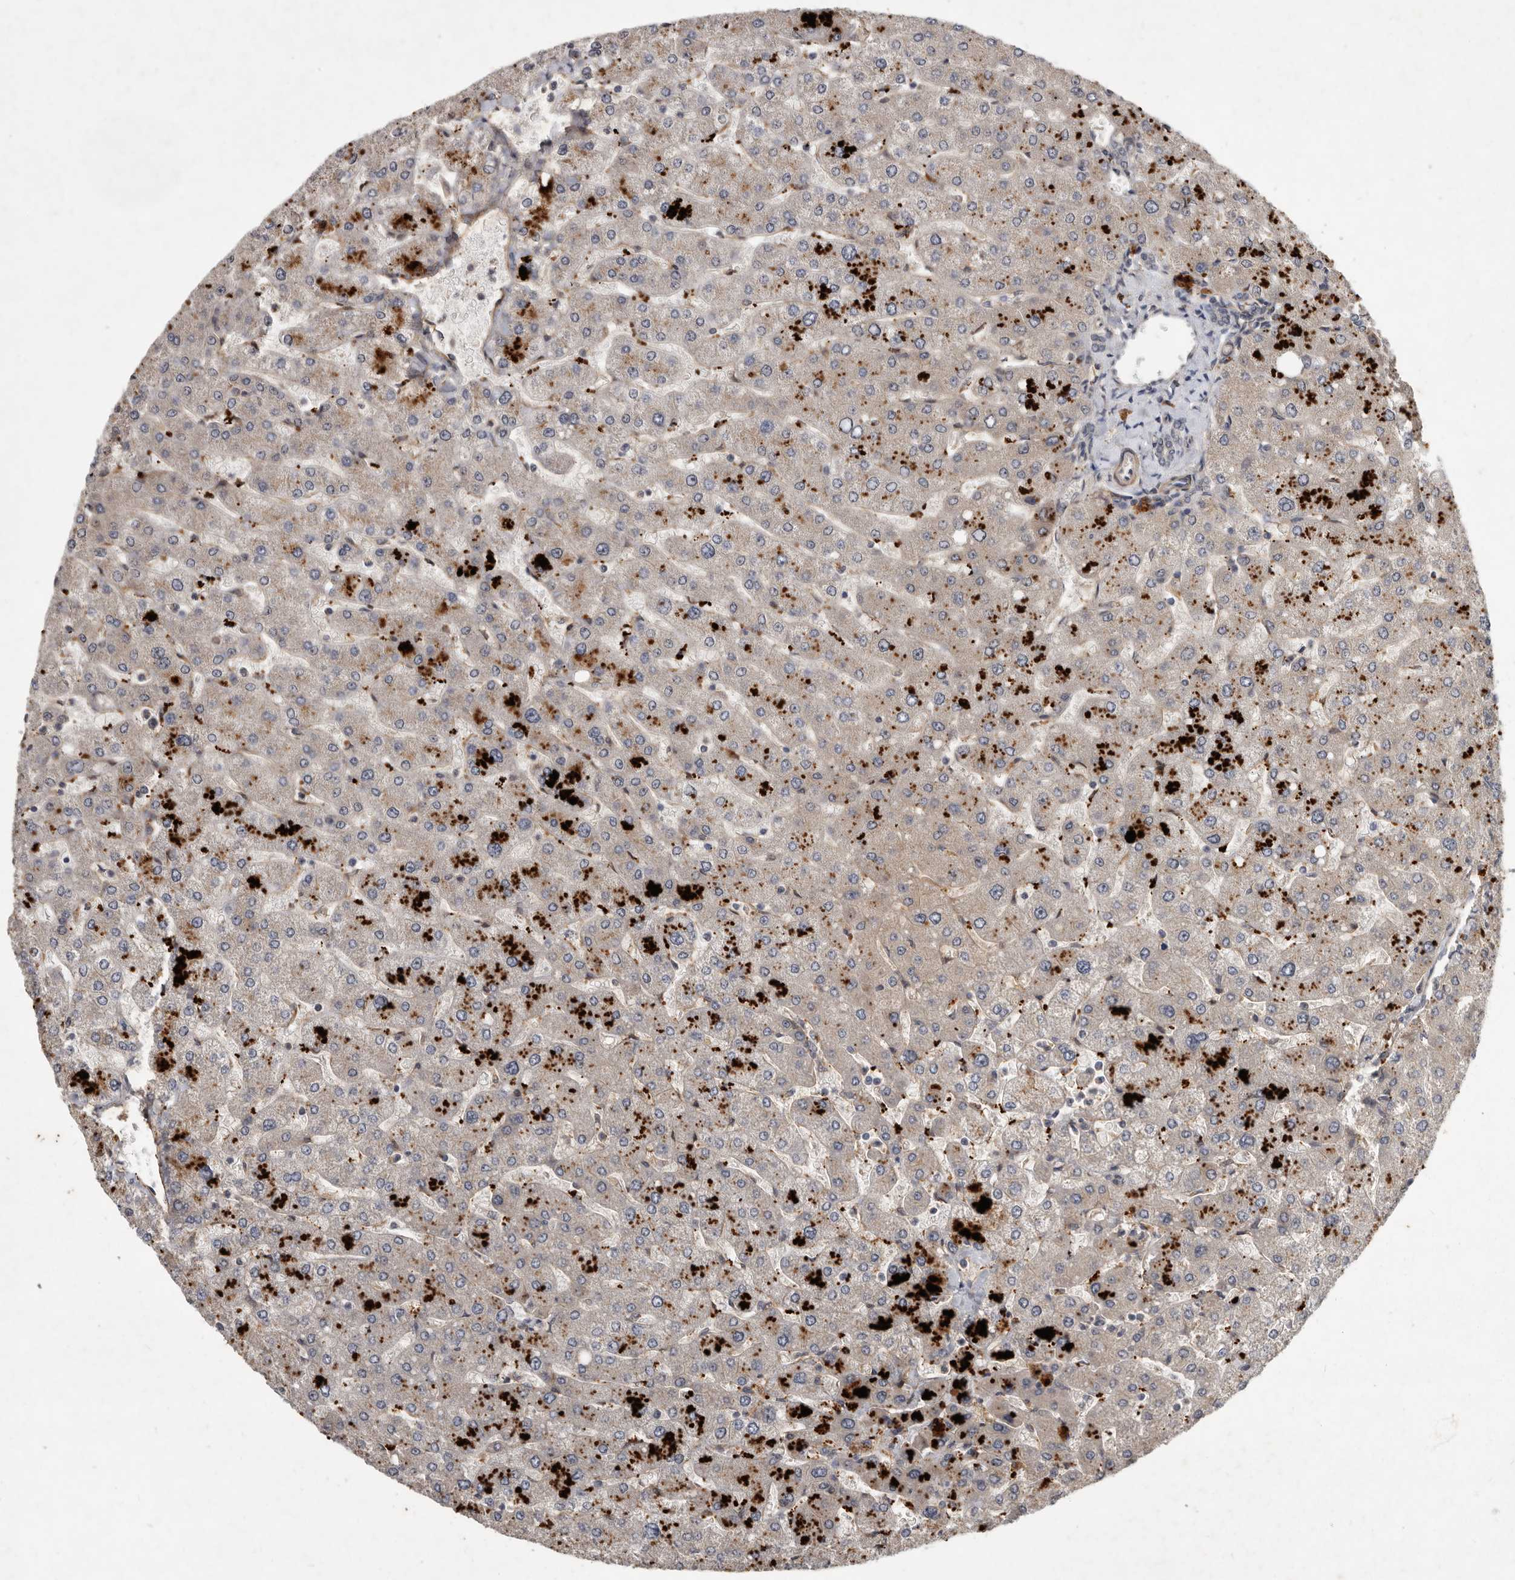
{"staining": {"intensity": "negative", "quantity": "none", "location": "none"}, "tissue": "liver", "cell_type": "Cholangiocytes", "image_type": "normal", "snomed": [{"axis": "morphology", "description": "Normal tissue, NOS"}, {"axis": "topography", "description": "Liver"}], "caption": "DAB immunohistochemical staining of benign liver exhibits no significant expression in cholangiocytes.", "gene": "DNAJC28", "patient": {"sex": "male", "age": 55}}